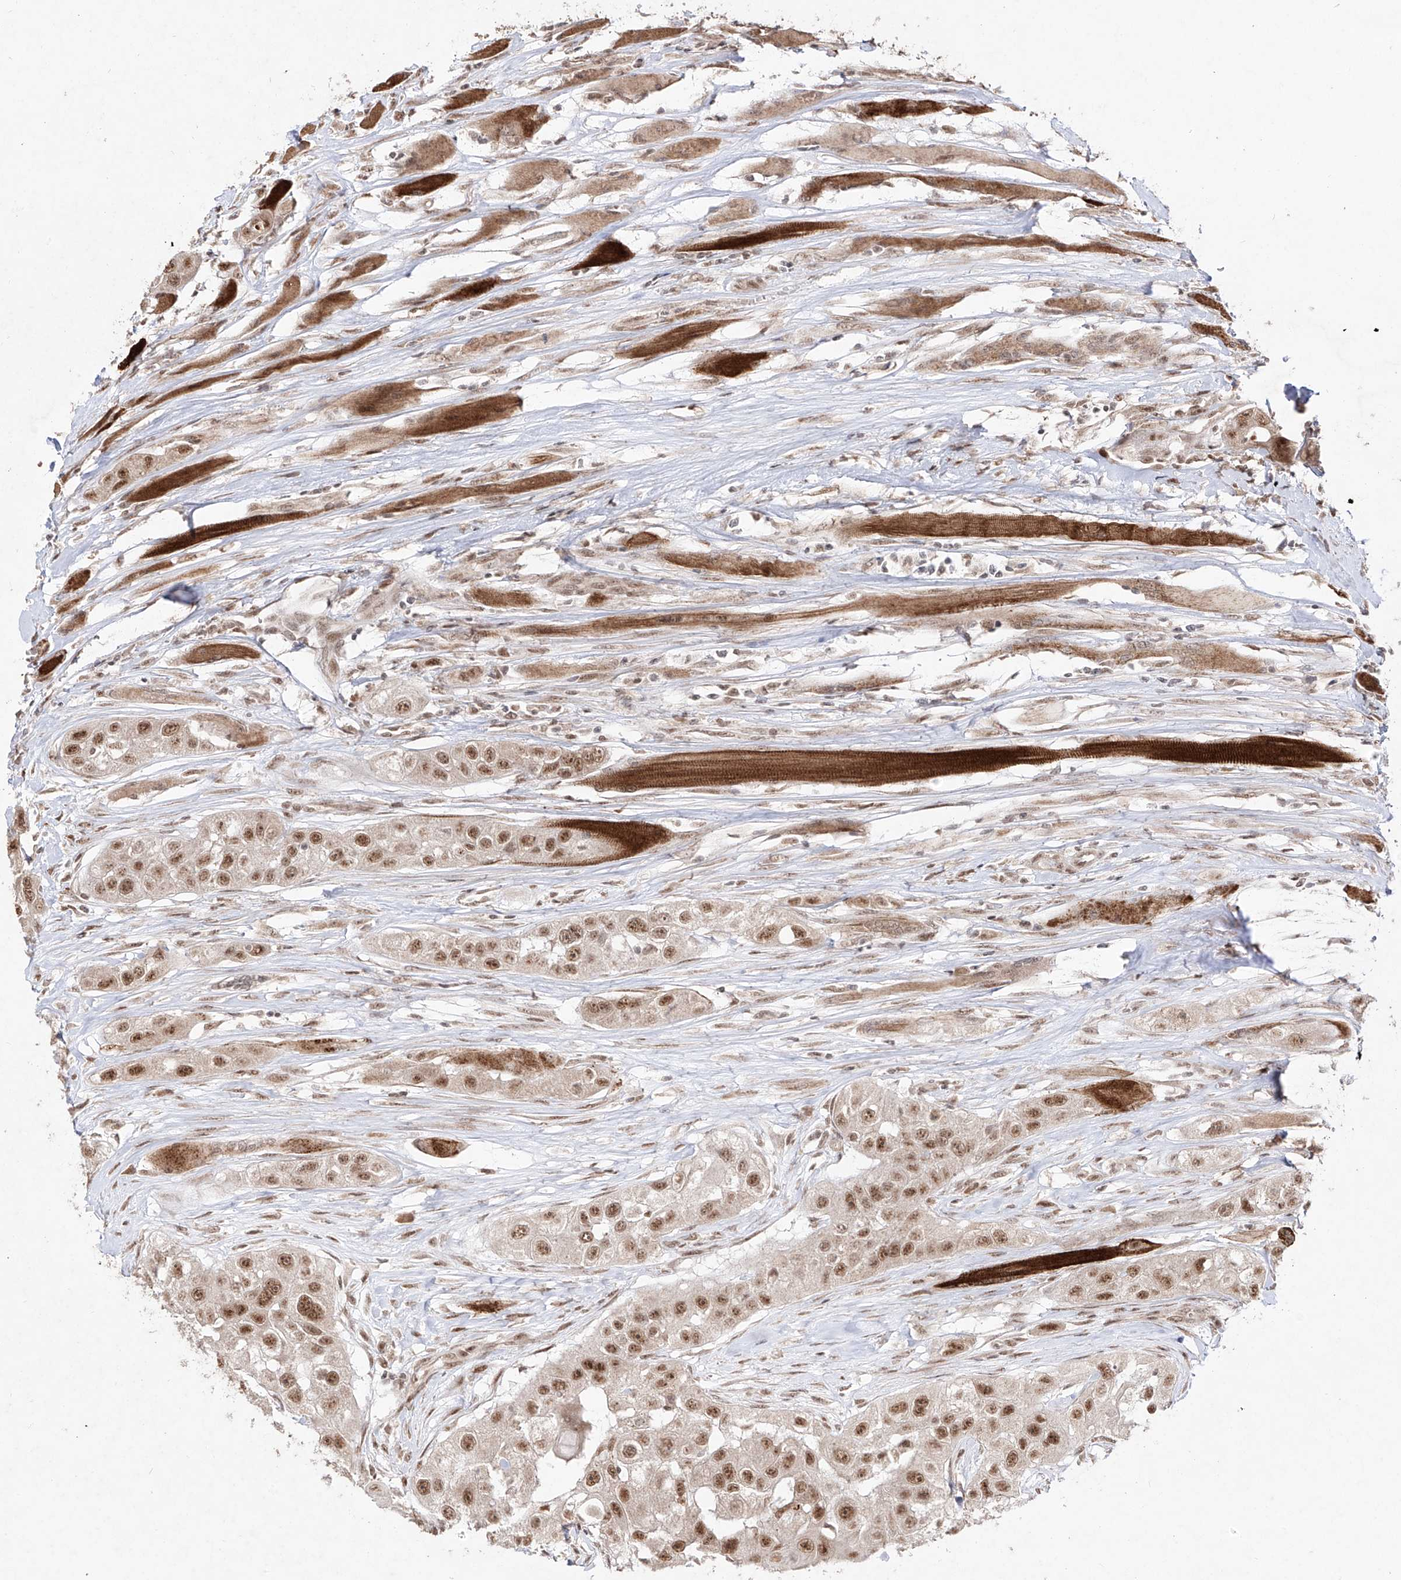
{"staining": {"intensity": "moderate", "quantity": ">75%", "location": "nuclear"}, "tissue": "head and neck cancer", "cell_type": "Tumor cells", "image_type": "cancer", "snomed": [{"axis": "morphology", "description": "Normal tissue, NOS"}, {"axis": "morphology", "description": "Squamous cell carcinoma, NOS"}, {"axis": "topography", "description": "Skeletal muscle"}, {"axis": "topography", "description": "Head-Neck"}], "caption": "Head and neck squamous cell carcinoma stained with DAB (3,3'-diaminobenzidine) immunohistochemistry (IHC) shows medium levels of moderate nuclear staining in approximately >75% of tumor cells.", "gene": "SNRNP27", "patient": {"sex": "male", "age": 51}}